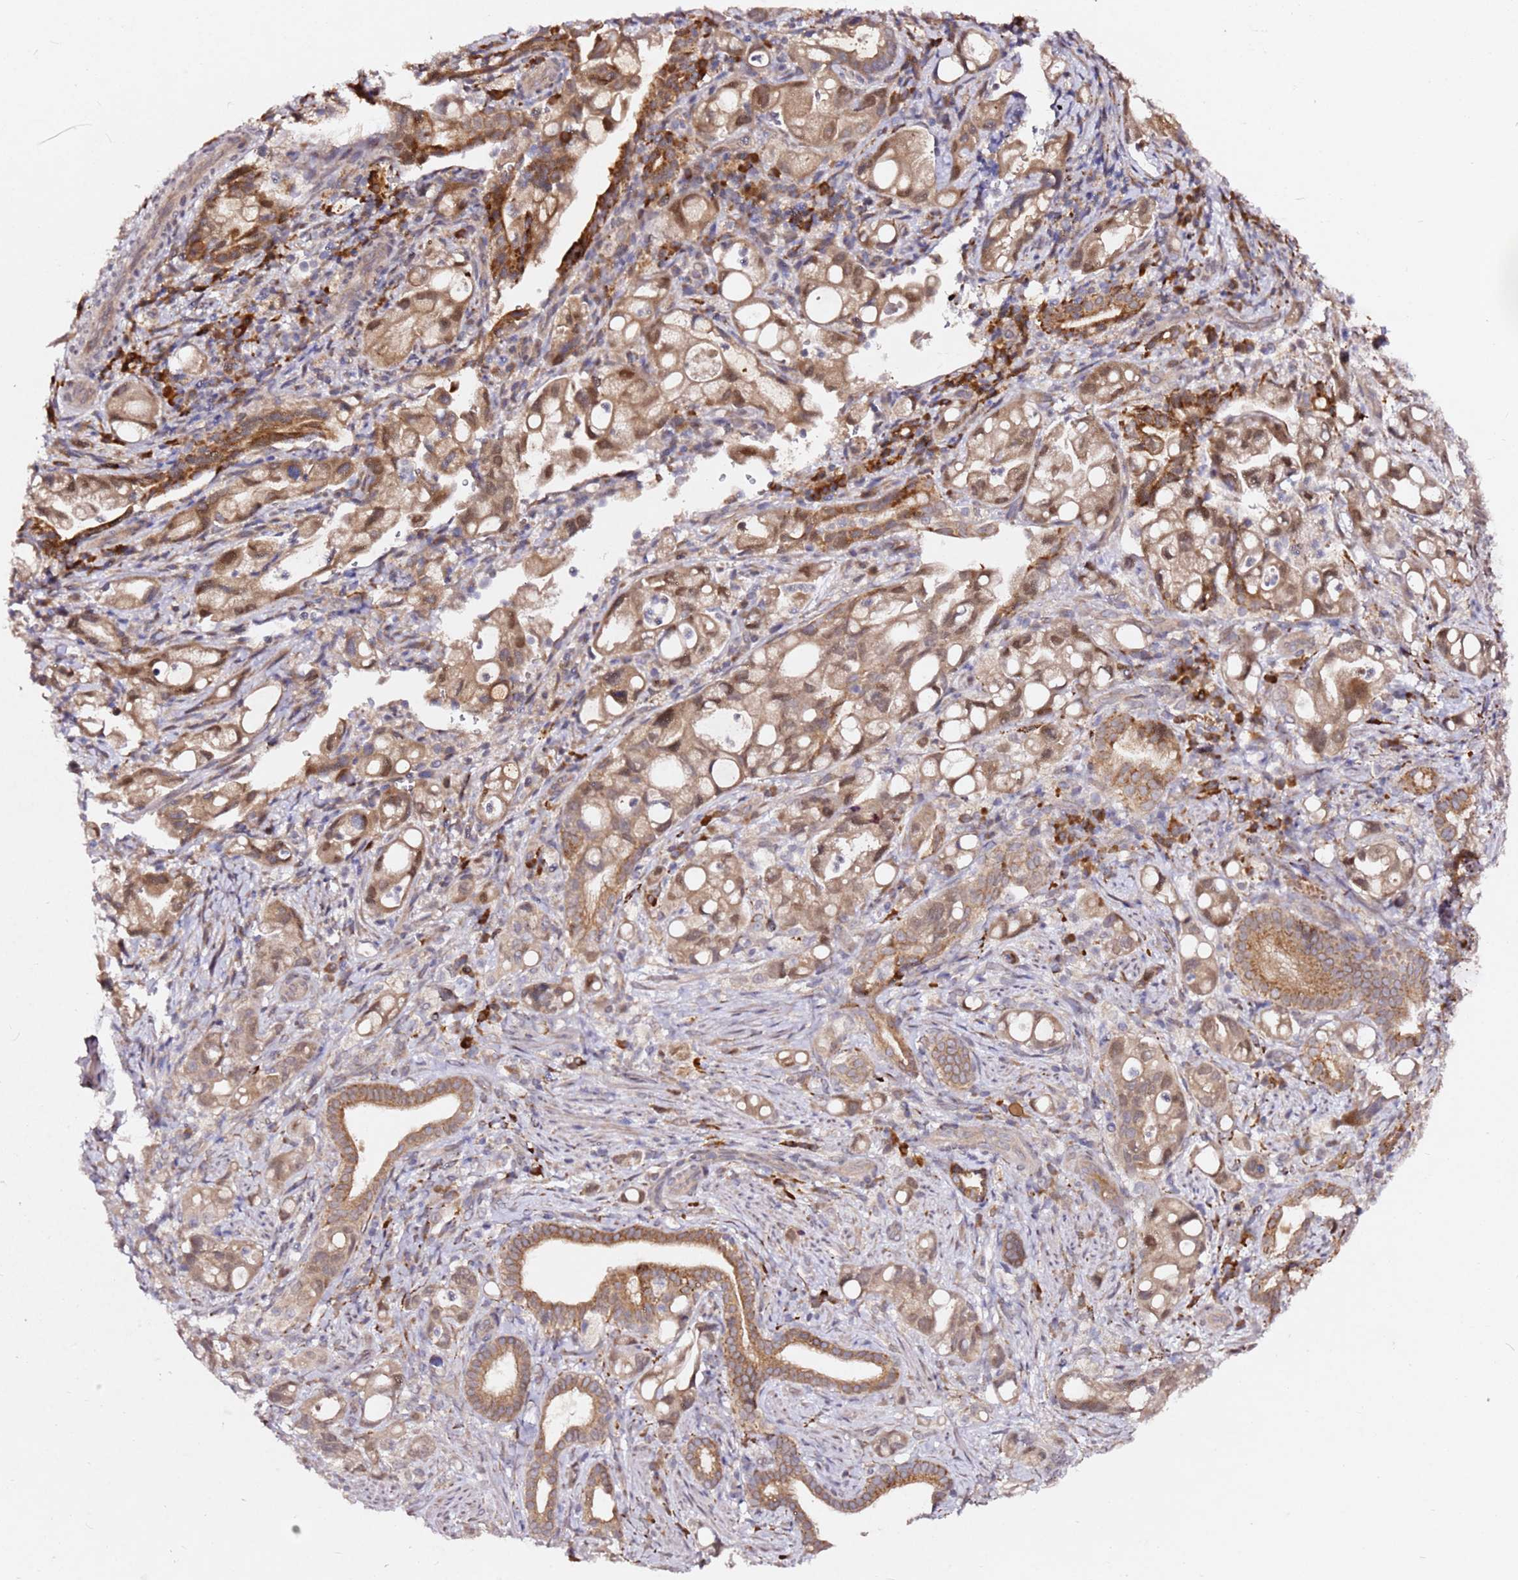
{"staining": {"intensity": "moderate", "quantity": ">75%", "location": "cytoplasmic/membranous,nuclear"}, "tissue": "pancreatic cancer", "cell_type": "Tumor cells", "image_type": "cancer", "snomed": [{"axis": "morphology", "description": "Adenocarcinoma, NOS"}, {"axis": "topography", "description": "Pancreas"}], "caption": "High-power microscopy captured an IHC micrograph of pancreatic cancer, revealing moderate cytoplasmic/membranous and nuclear positivity in about >75% of tumor cells. The staining was performed using DAB (3,3'-diaminobenzidine), with brown indicating positive protein expression. Nuclei are stained blue with hematoxylin.", "gene": "ALG11", "patient": {"sex": "male", "age": 68}}